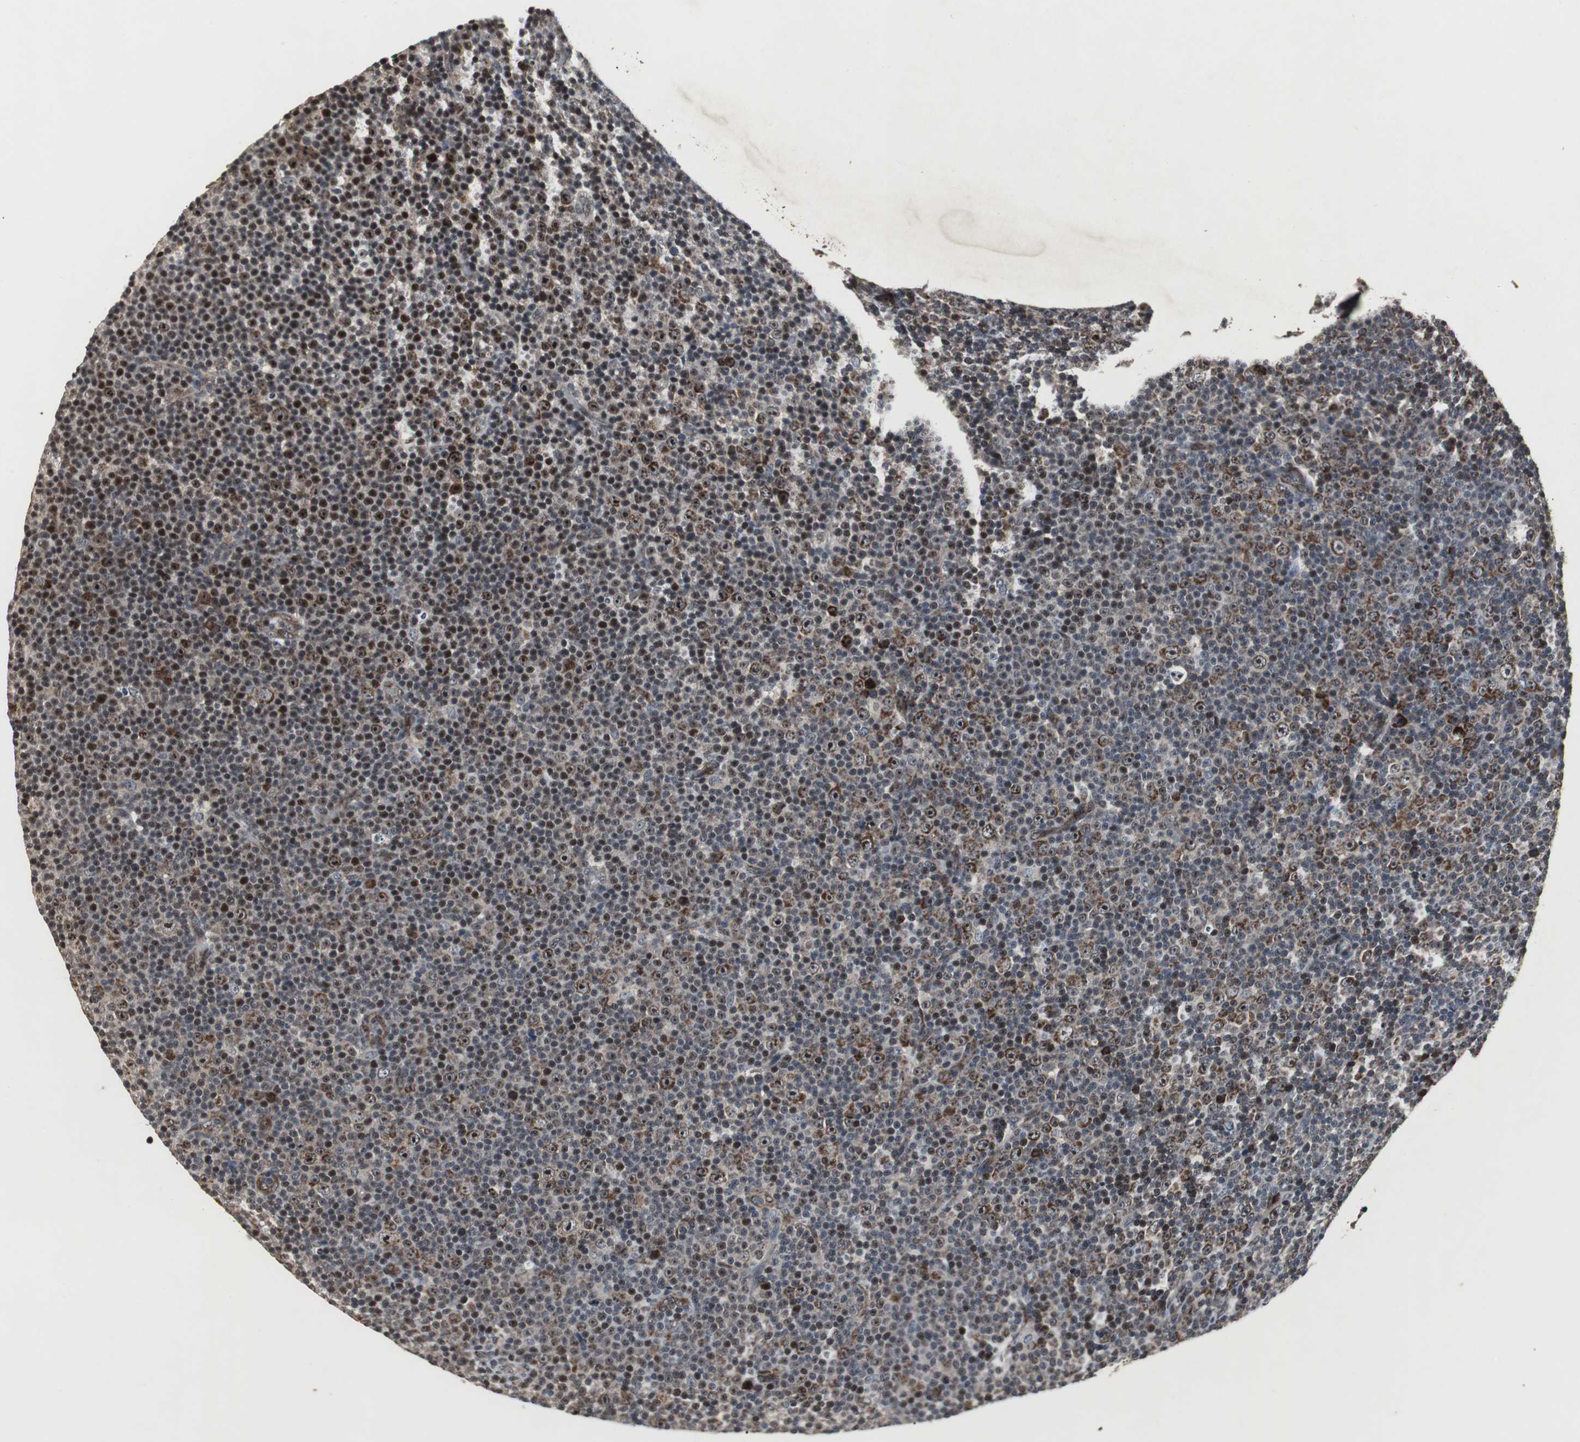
{"staining": {"intensity": "strong", "quantity": "25%-75%", "location": "cytoplasmic/membranous,nuclear"}, "tissue": "lymphoma", "cell_type": "Tumor cells", "image_type": "cancer", "snomed": [{"axis": "morphology", "description": "Malignant lymphoma, non-Hodgkin's type, Low grade"}, {"axis": "topography", "description": "Lymph node"}], "caption": "This image exhibits immunohistochemistry staining of human lymphoma, with high strong cytoplasmic/membranous and nuclear expression in approximately 25%-75% of tumor cells.", "gene": "MRPL40", "patient": {"sex": "female", "age": 67}}